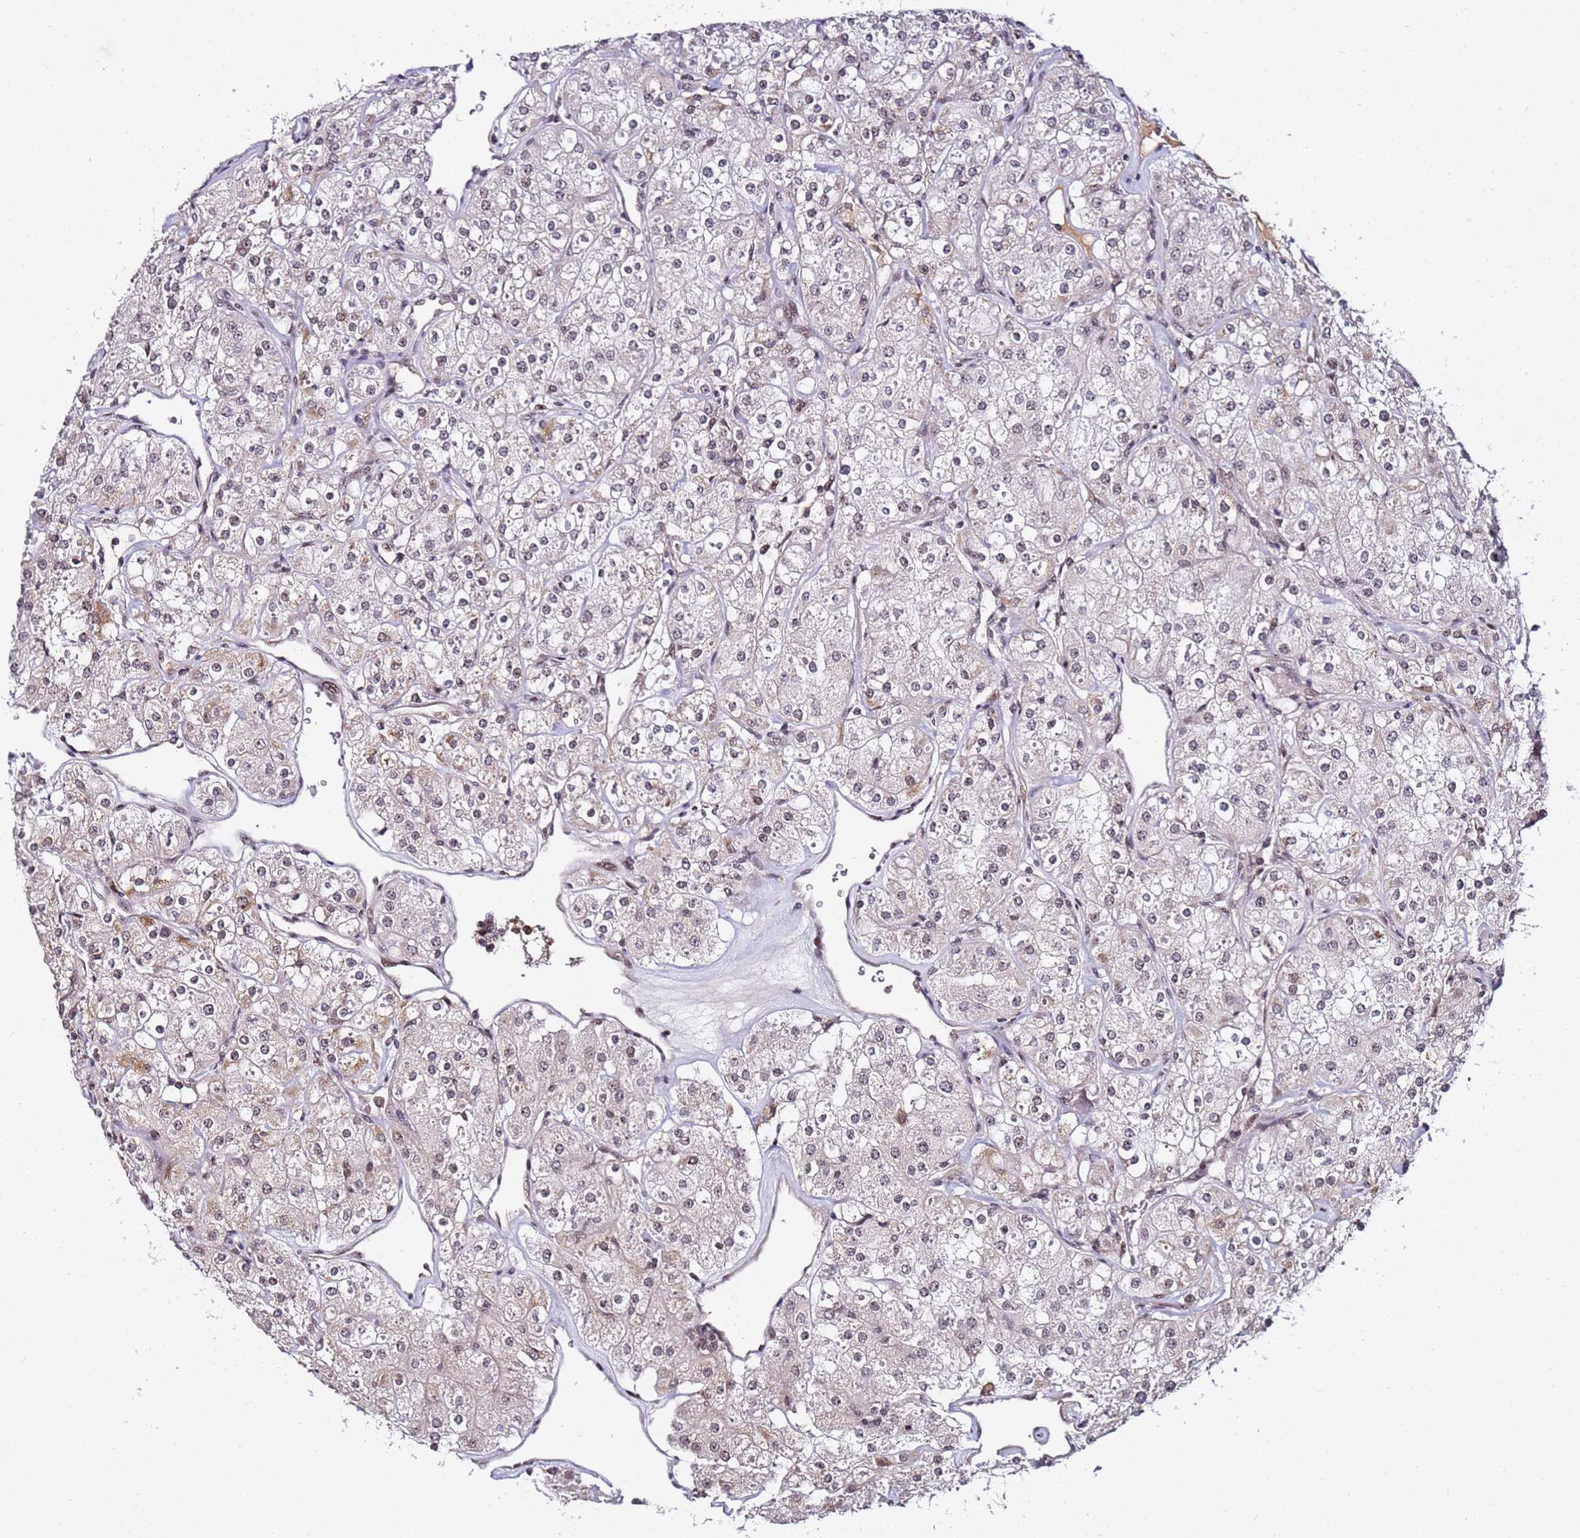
{"staining": {"intensity": "weak", "quantity": "<25%", "location": "nuclear"}, "tissue": "renal cancer", "cell_type": "Tumor cells", "image_type": "cancer", "snomed": [{"axis": "morphology", "description": "Adenocarcinoma, NOS"}, {"axis": "topography", "description": "Kidney"}], "caption": "An image of renal adenocarcinoma stained for a protein demonstrates no brown staining in tumor cells.", "gene": "FCF1", "patient": {"sex": "male", "age": 77}}